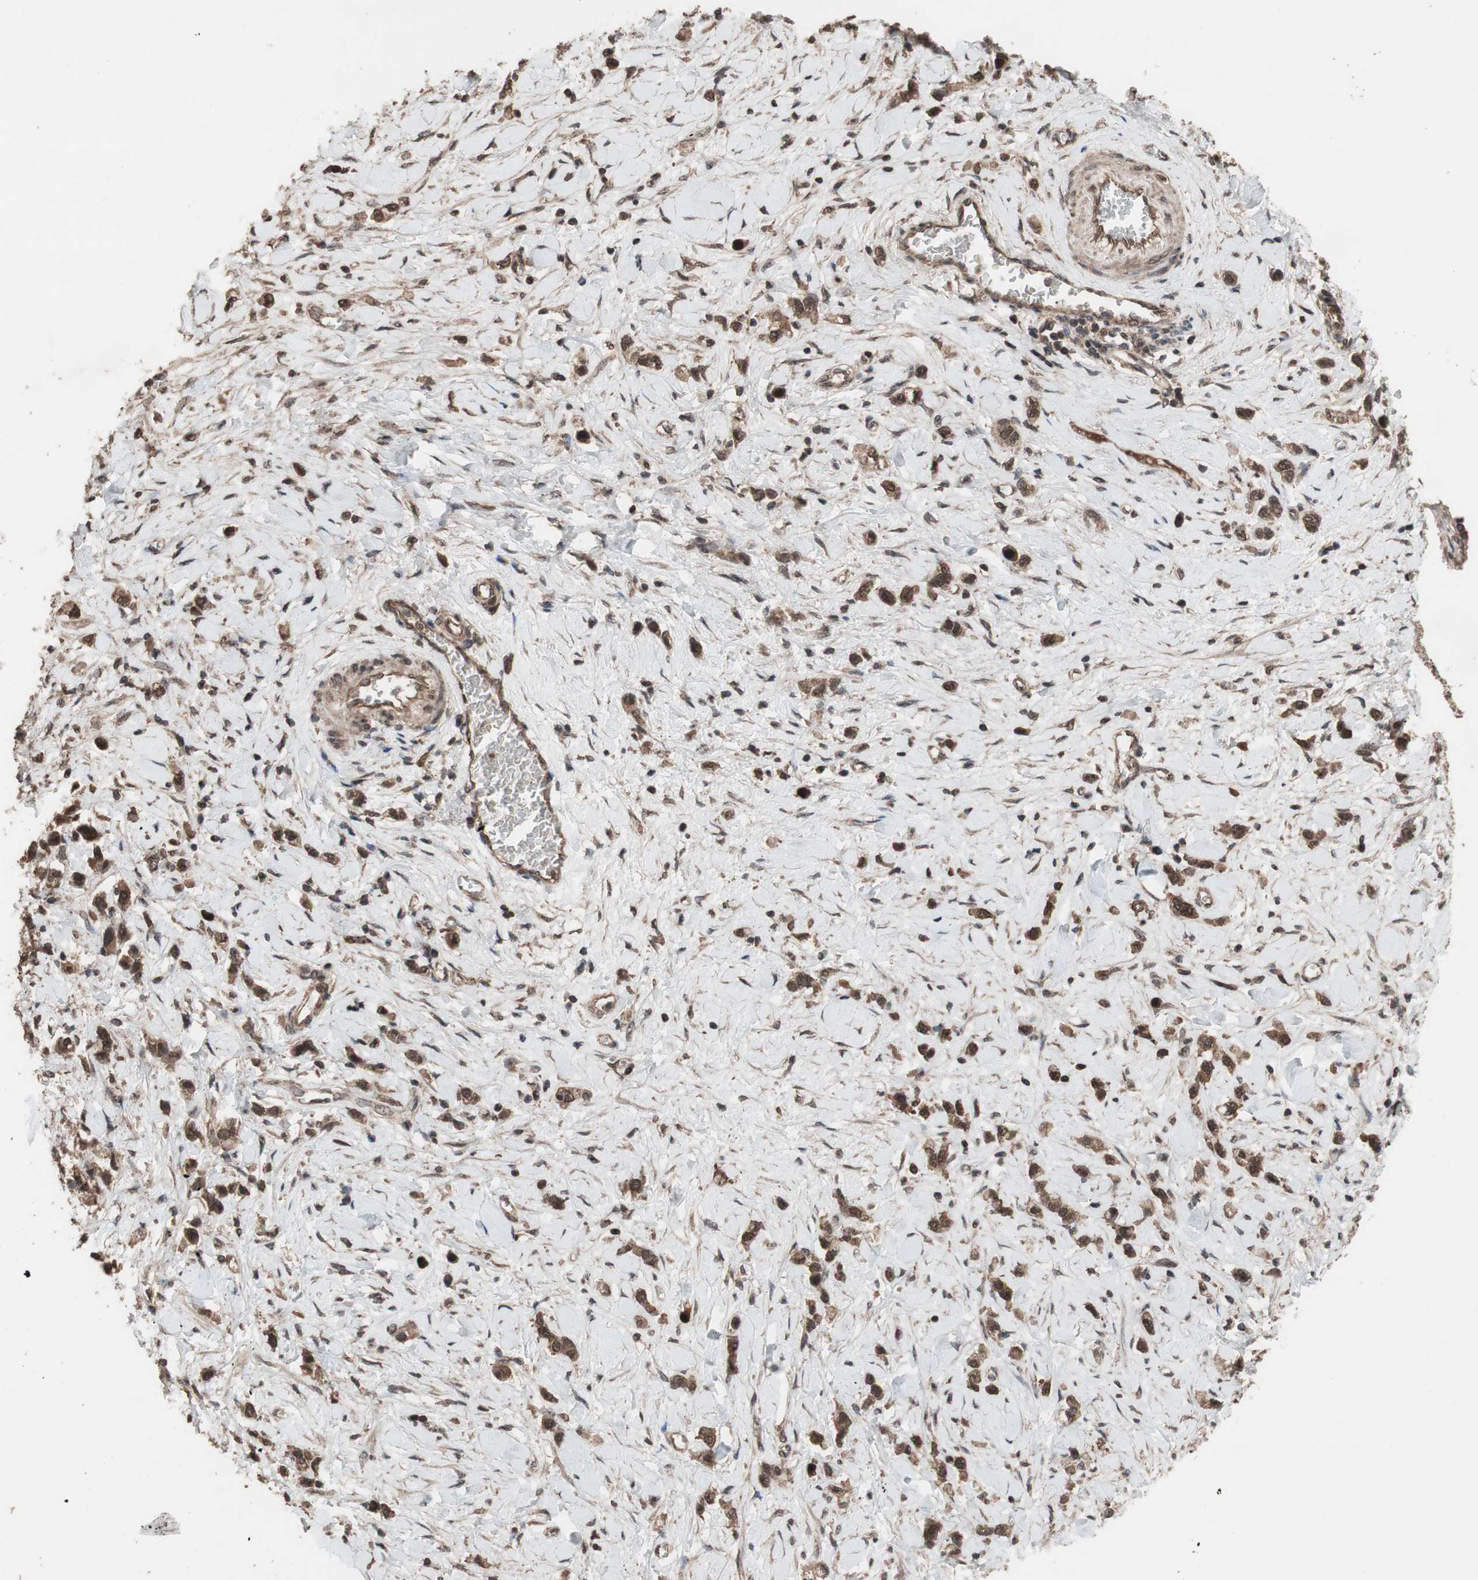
{"staining": {"intensity": "moderate", "quantity": ">75%", "location": "cytoplasmic/membranous"}, "tissue": "stomach cancer", "cell_type": "Tumor cells", "image_type": "cancer", "snomed": [{"axis": "morphology", "description": "Normal tissue, NOS"}, {"axis": "morphology", "description": "Adenocarcinoma, NOS"}, {"axis": "topography", "description": "Stomach, upper"}, {"axis": "topography", "description": "Stomach"}], "caption": "Moderate cytoplasmic/membranous protein staining is identified in about >75% of tumor cells in stomach adenocarcinoma.", "gene": "KANSL1", "patient": {"sex": "female", "age": 65}}